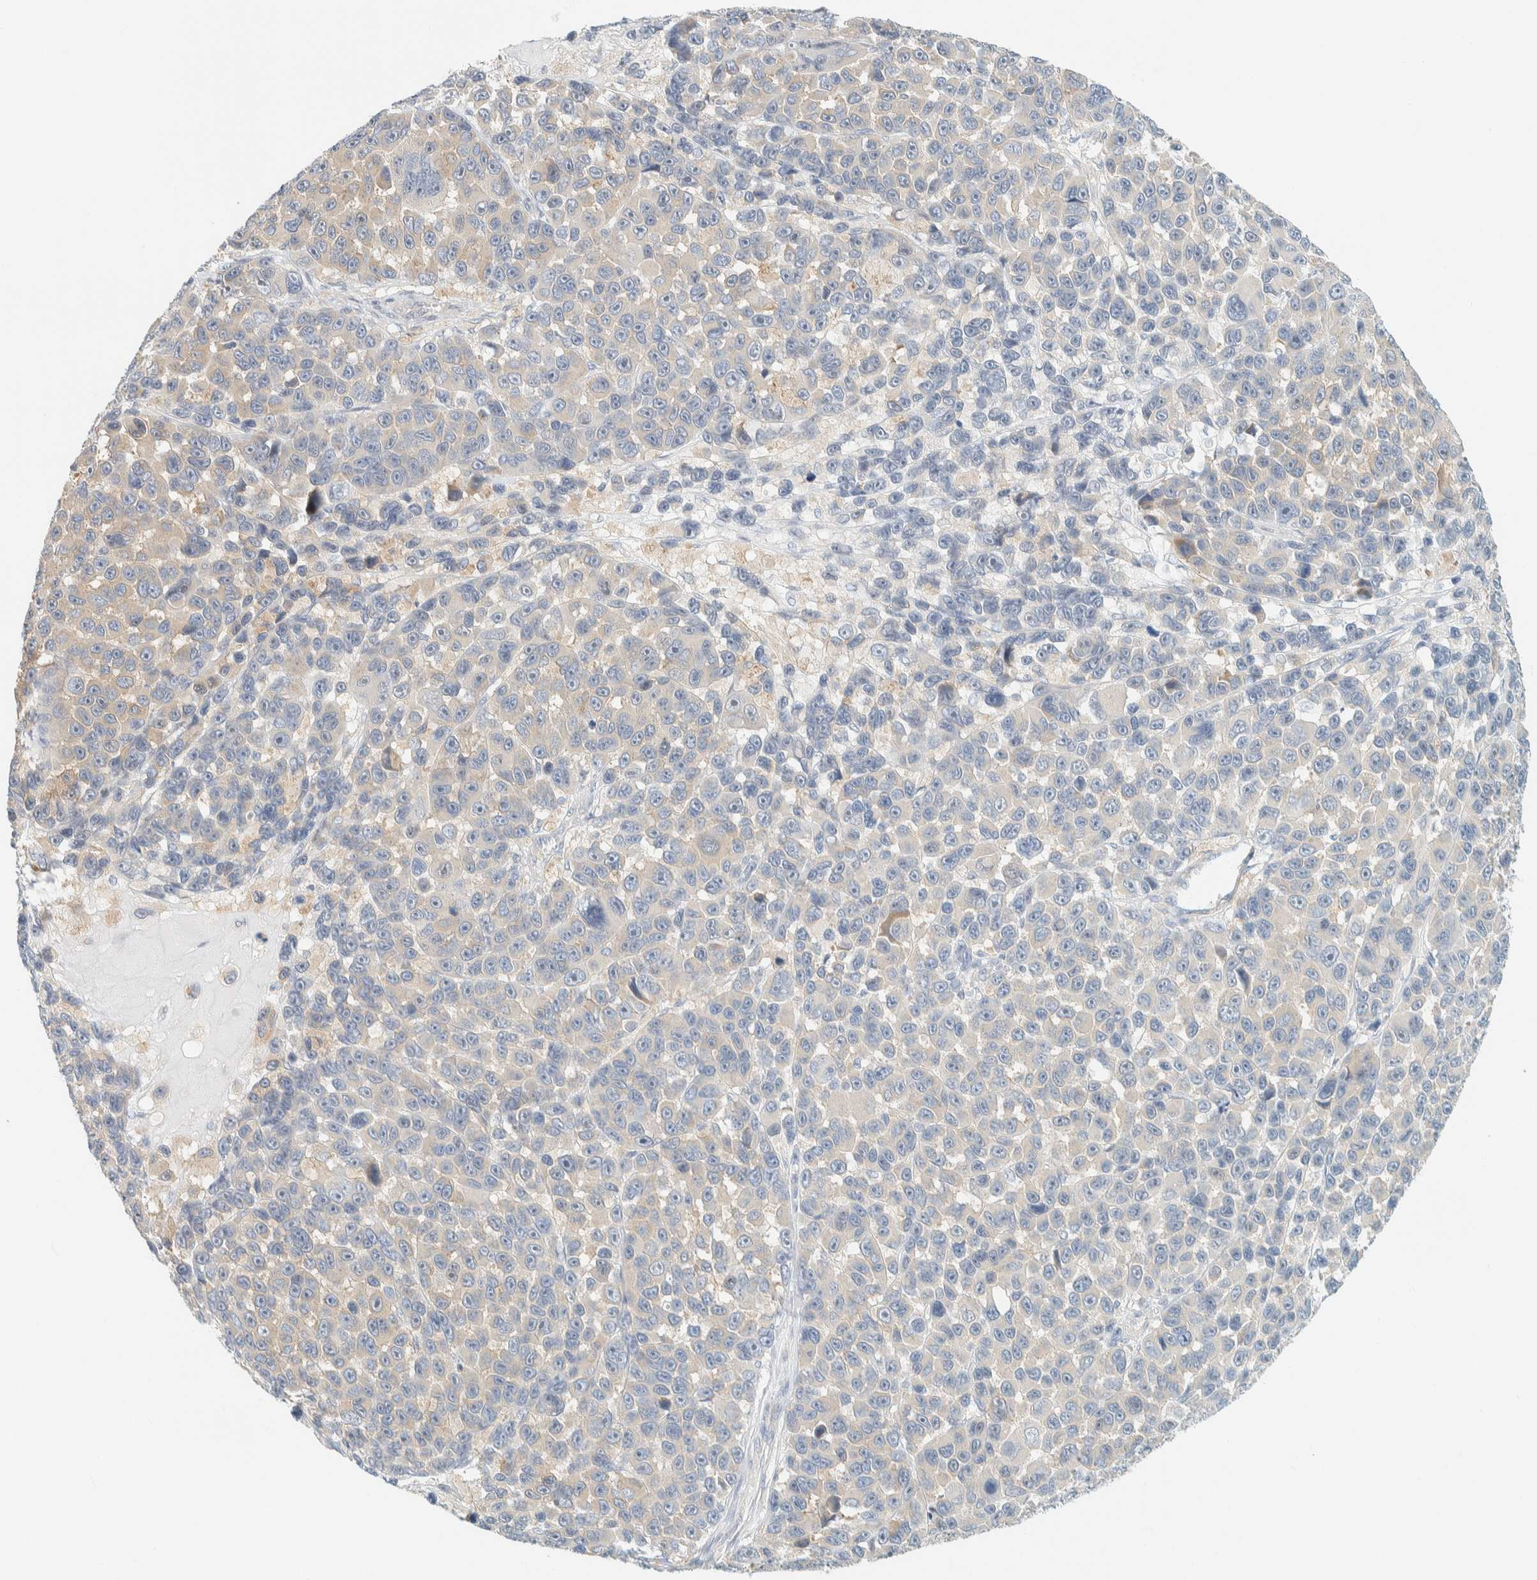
{"staining": {"intensity": "weak", "quantity": "<25%", "location": "cytoplasmic/membranous"}, "tissue": "melanoma", "cell_type": "Tumor cells", "image_type": "cancer", "snomed": [{"axis": "morphology", "description": "Malignant melanoma, NOS"}, {"axis": "topography", "description": "Skin"}], "caption": "Immunohistochemistry (IHC) photomicrograph of malignant melanoma stained for a protein (brown), which displays no positivity in tumor cells.", "gene": "PTGES3L-AARSD1", "patient": {"sex": "male", "age": 53}}